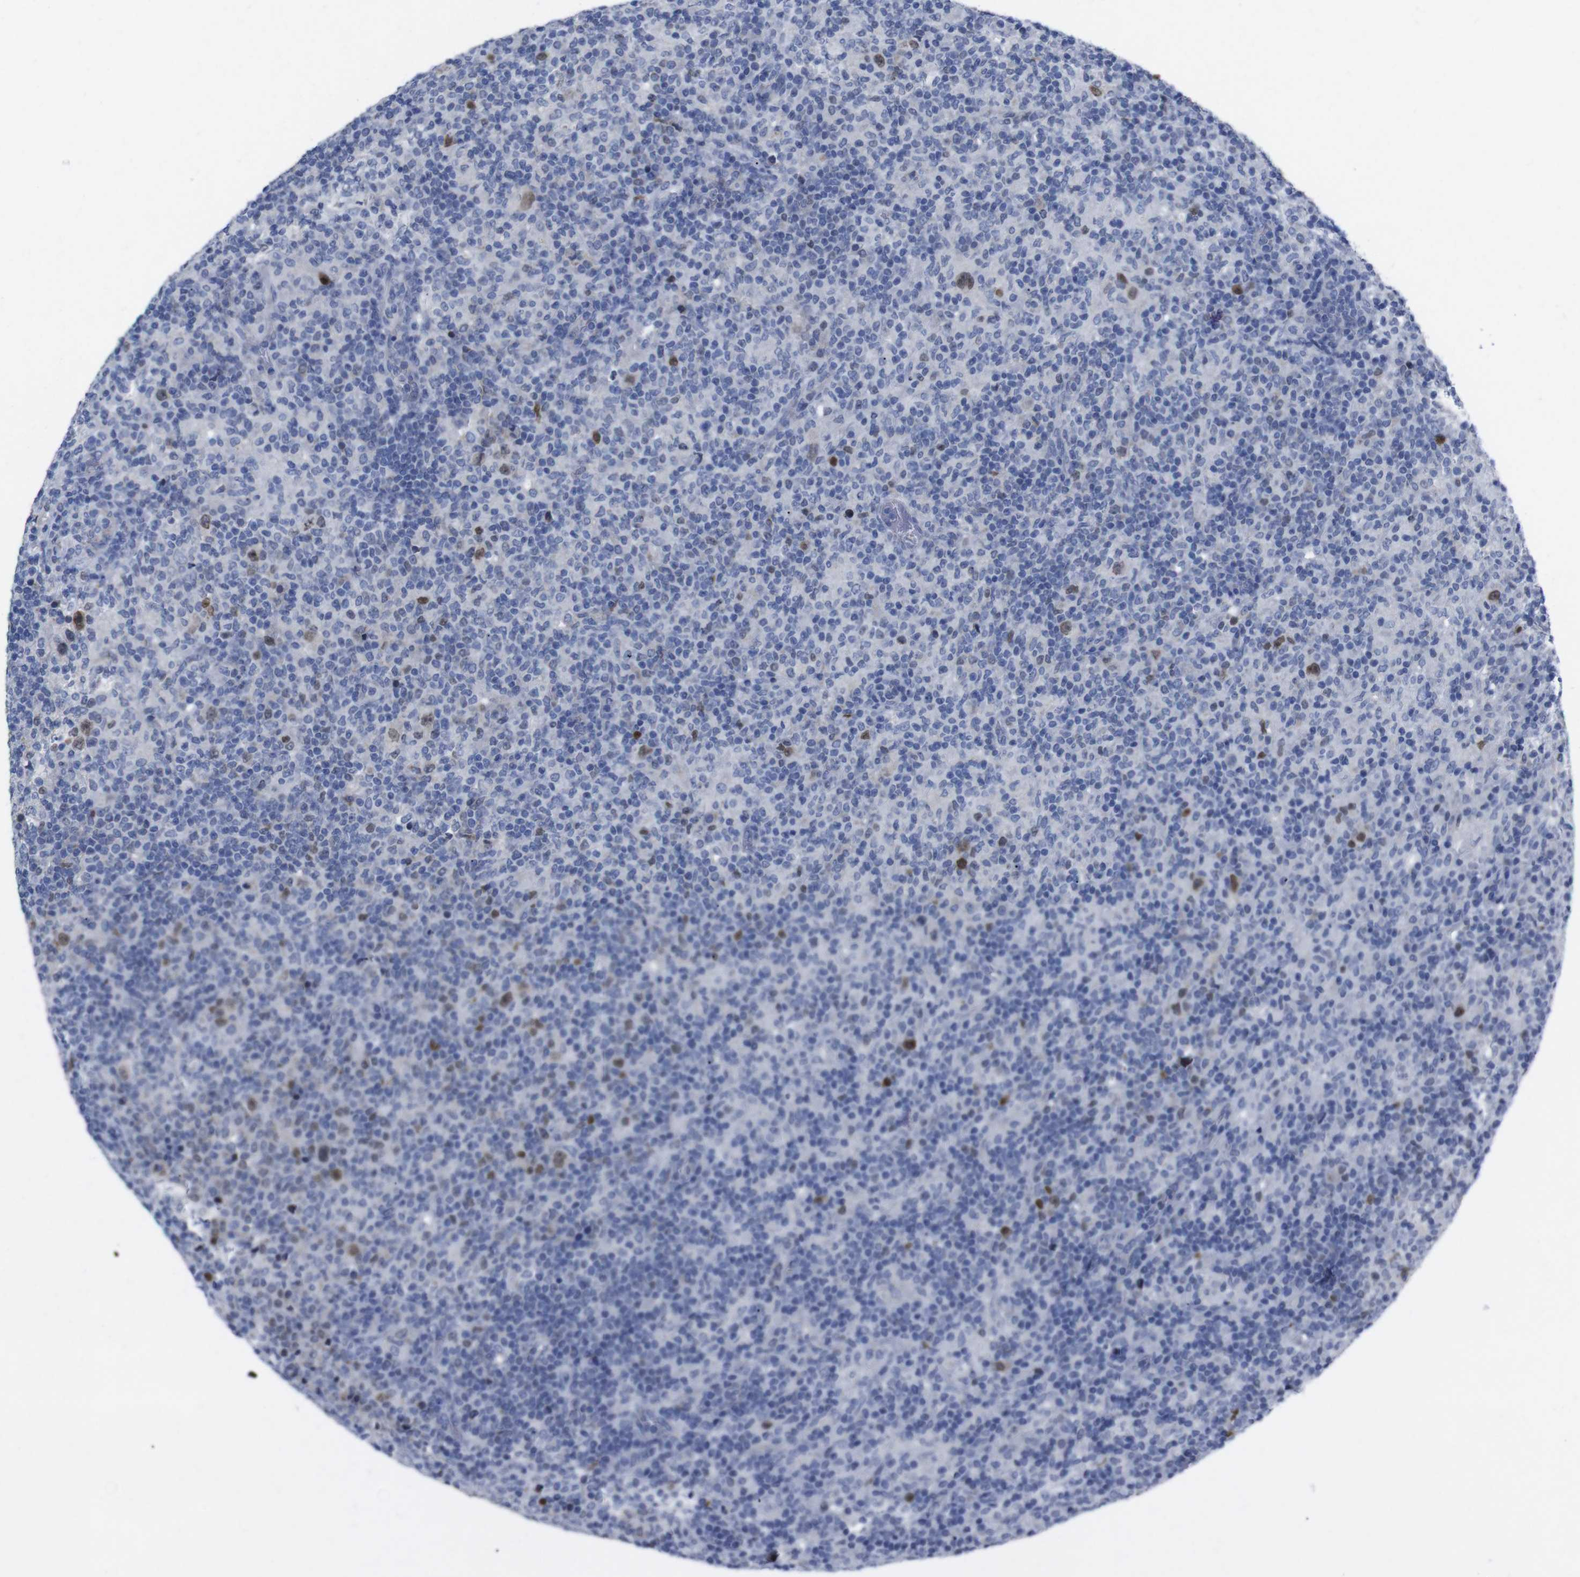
{"staining": {"intensity": "moderate", "quantity": "25%-75%", "location": "nuclear"}, "tissue": "lymphoma", "cell_type": "Tumor cells", "image_type": "cancer", "snomed": [{"axis": "morphology", "description": "Hodgkin's disease, NOS"}, {"axis": "topography", "description": "Lymph node"}], "caption": "A high-resolution histopathology image shows immunohistochemistry (IHC) staining of lymphoma, which displays moderate nuclear staining in about 25%-75% of tumor cells.", "gene": "IRF4", "patient": {"sex": "male", "age": 70}}